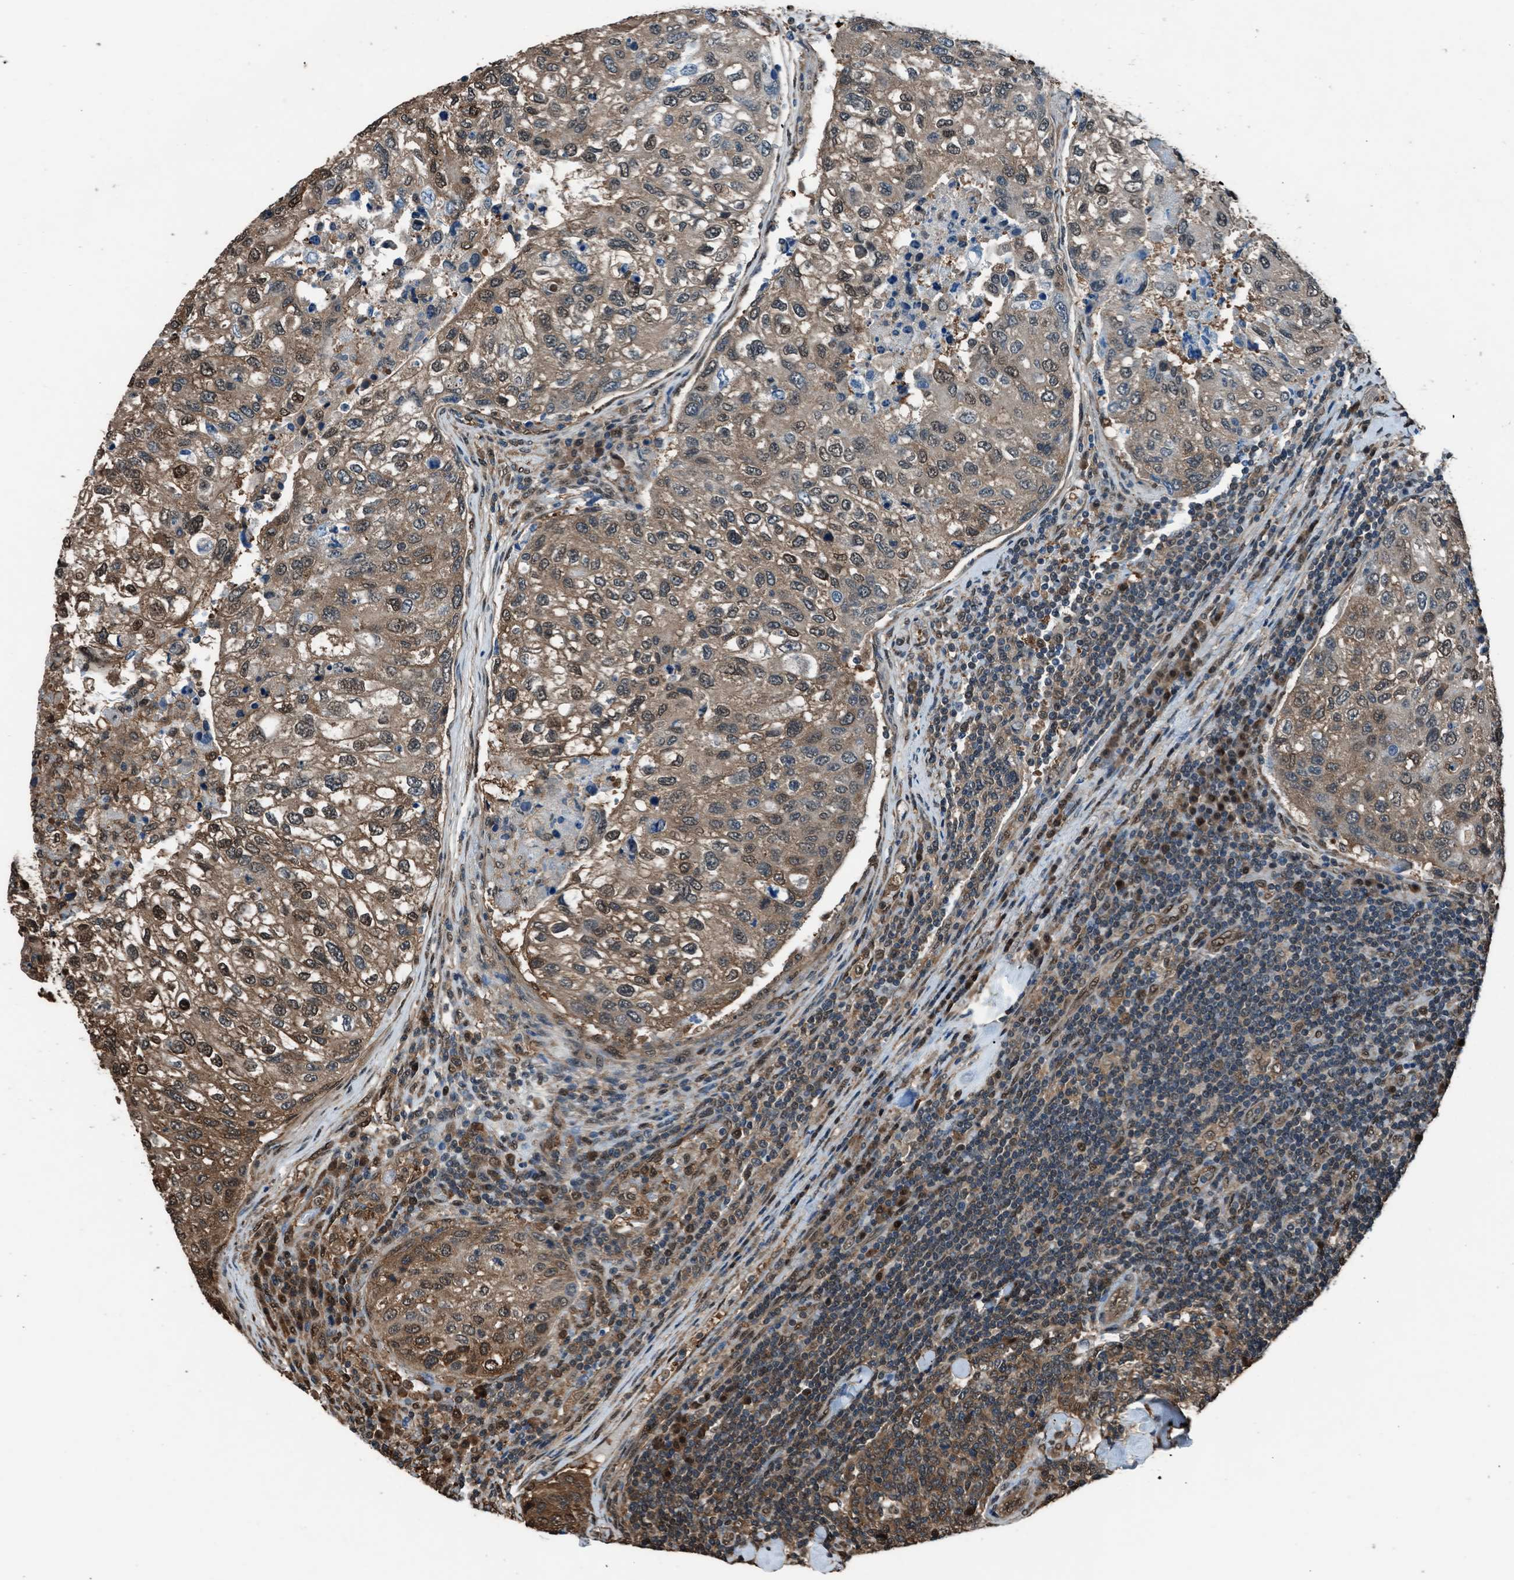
{"staining": {"intensity": "moderate", "quantity": ">75%", "location": "cytoplasmic/membranous,nuclear"}, "tissue": "urothelial cancer", "cell_type": "Tumor cells", "image_type": "cancer", "snomed": [{"axis": "morphology", "description": "Urothelial carcinoma, High grade"}, {"axis": "topography", "description": "Lymph node"}, {"axis": "topography", "description": "Urinary bladder"}], "caption": "Human urothelial carcinoma (high-grade) stained for a protein (brown) displays moderate cytoplasmic/membranous and nuclear positive staining in about >75% of tumor cells.", "gene": "YWHAG", "patient": {"sex": "male", "age": 51}}